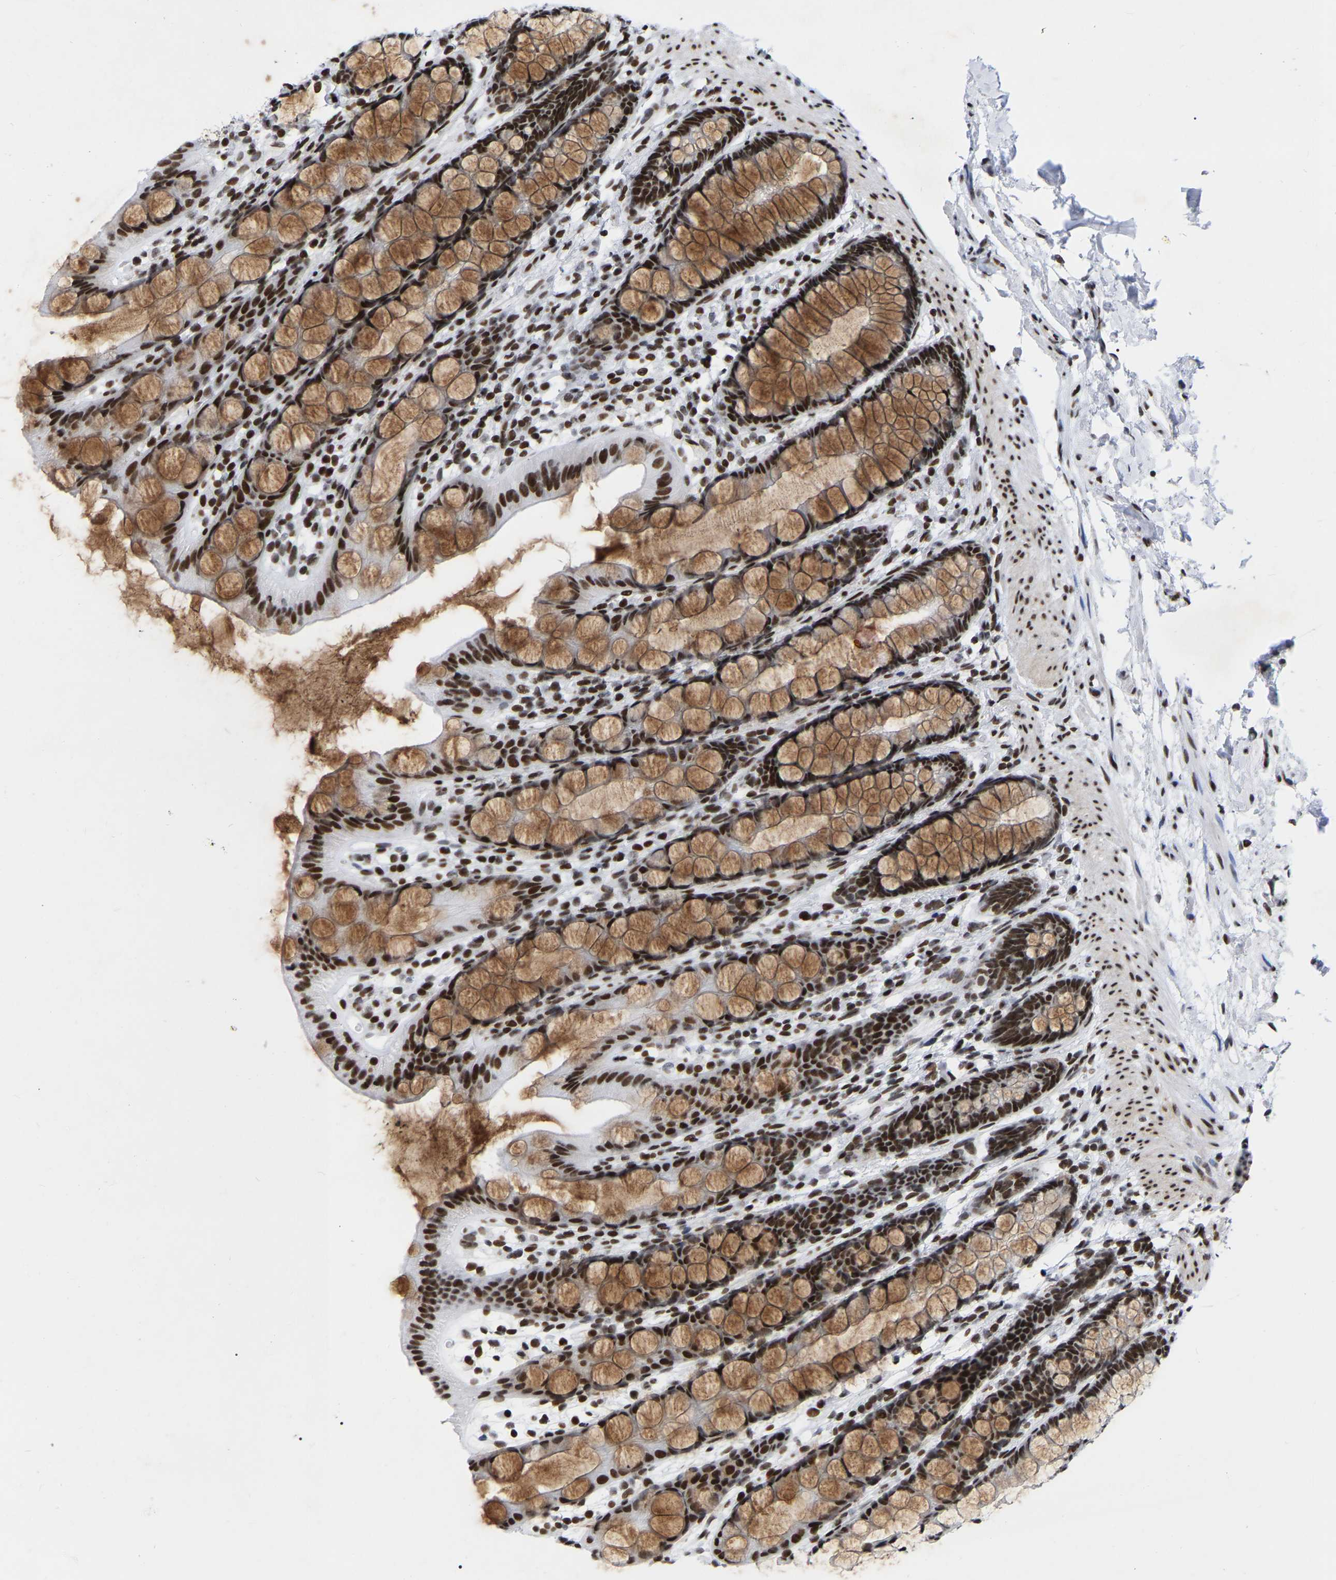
{"staining": {"intensity": "strong", "quantity": ">75%", "location": "cytoplasmic/membranous,nuclear"}, "tissue": "rectum", "cell_type": "Glandular cells", "image_type": "normal", "snomed": [{"axis": "morphology", "description": "Normal tissue, NOS"}, {"axis": "topography", "description": "Rectum"}], "caption": "DAB immunohistochemical staining of normal rectum reveals strong cytoplasmic/membranous,nuclear protein staining in about >75% of glandular cells.", "gene": "PRCC", "patient": {"sex": "female", "age": 65}}